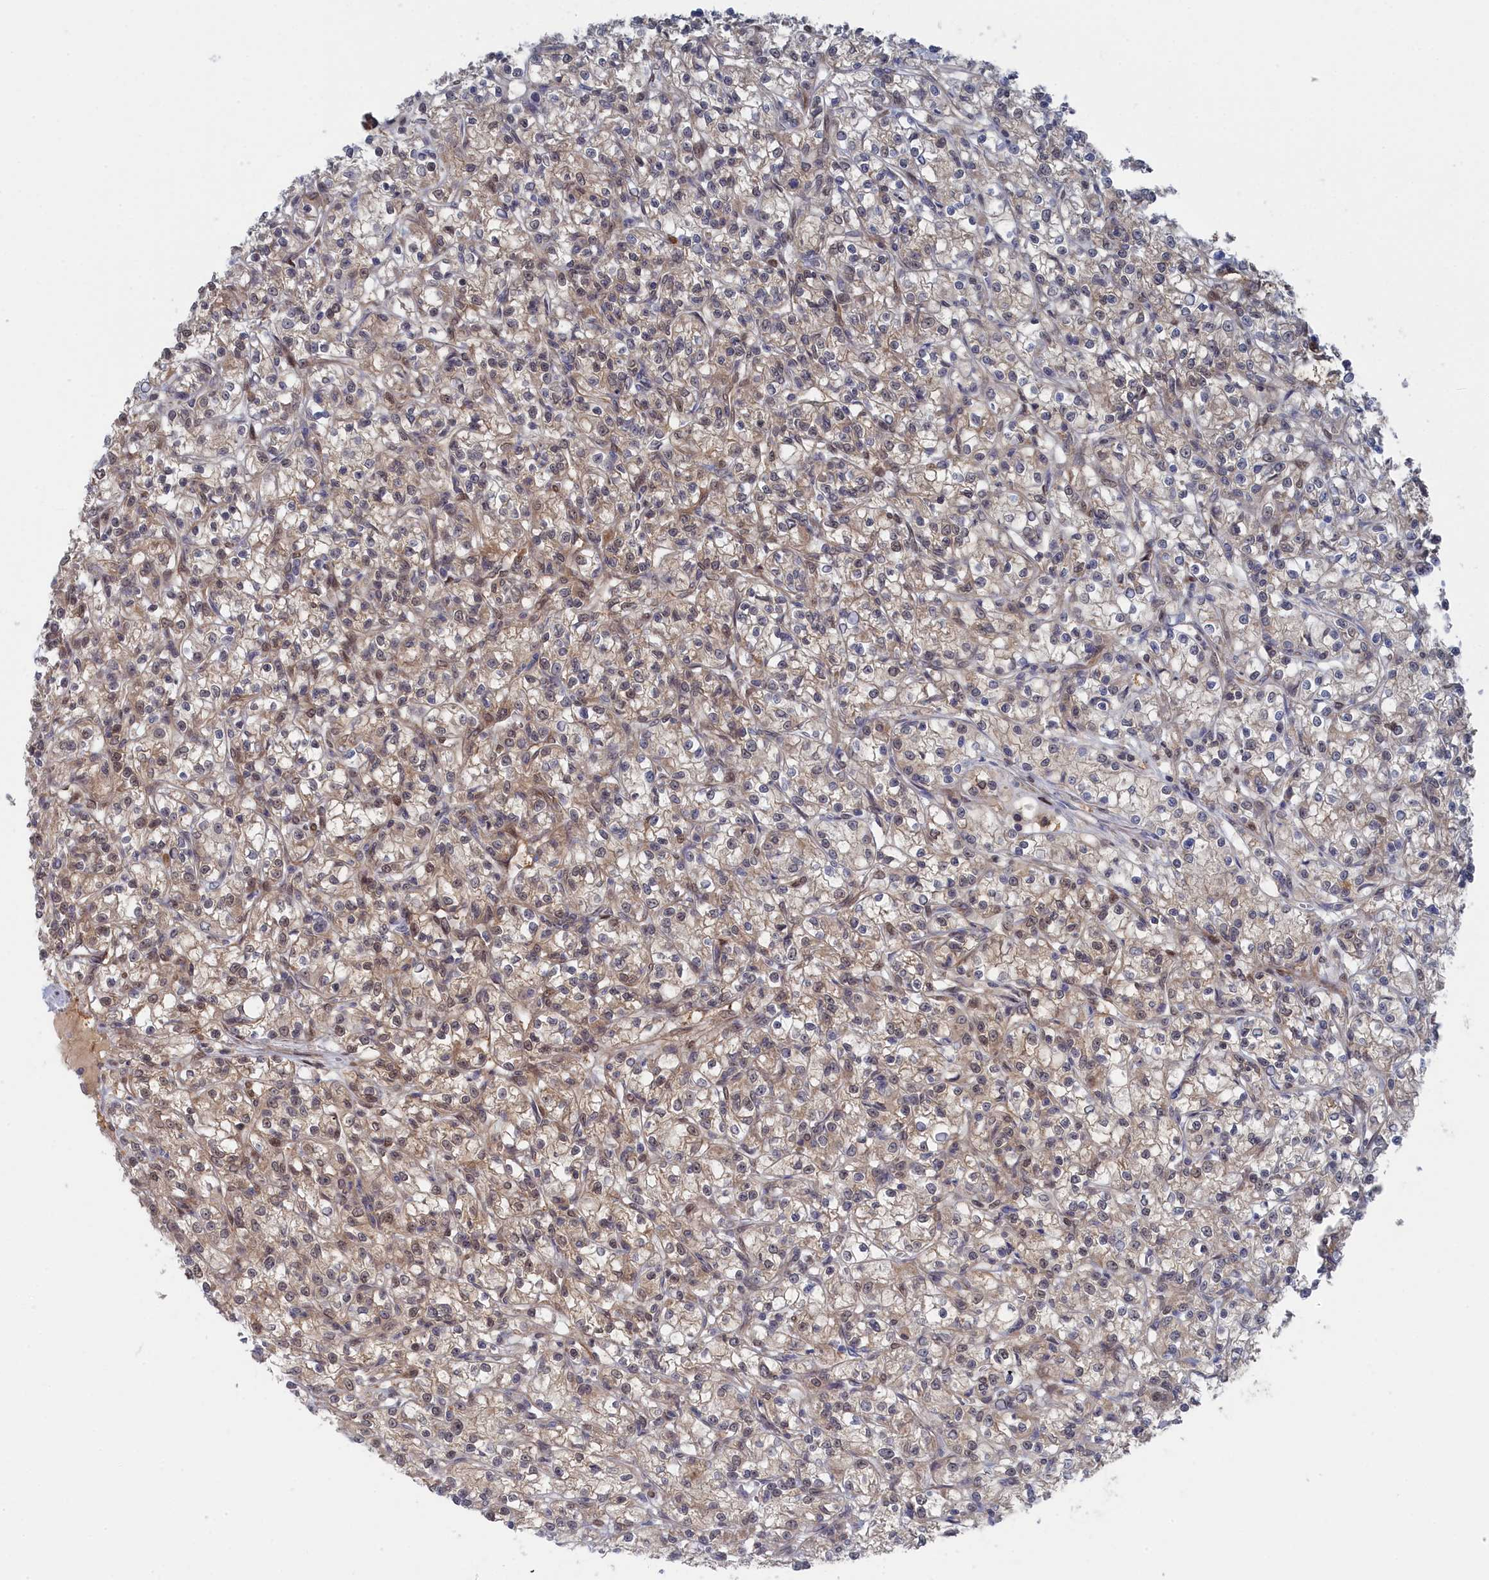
{"staining": {"intensity": "weak", "quantity": "25%-75%", "location": "cytoplasmic/membranous,nuclear"}, "tissue": "renal cancer", "cell_type": "Tumor cells", "image_type": "cancer", "snomed": [{"axis": "morphology", "description": "Adenocarcinoma, NOS"}, {"axis": "topography", "description": "Kidney"}], "caption": "Immunohistochemistry of human adenocarcinoma (renal) exhibits low levels of weak cytoplasmic/membranous and nuclear staining in approximately 25%-75% of tumor cells. Using DAB (3,3'-diaminobenzidine) (brown) and hematoxylin (blue) stains, captured at high magnification using brightfield microscopy.", "gene": "IRGQ", "patient": {"sex": "female", "age": 59}}